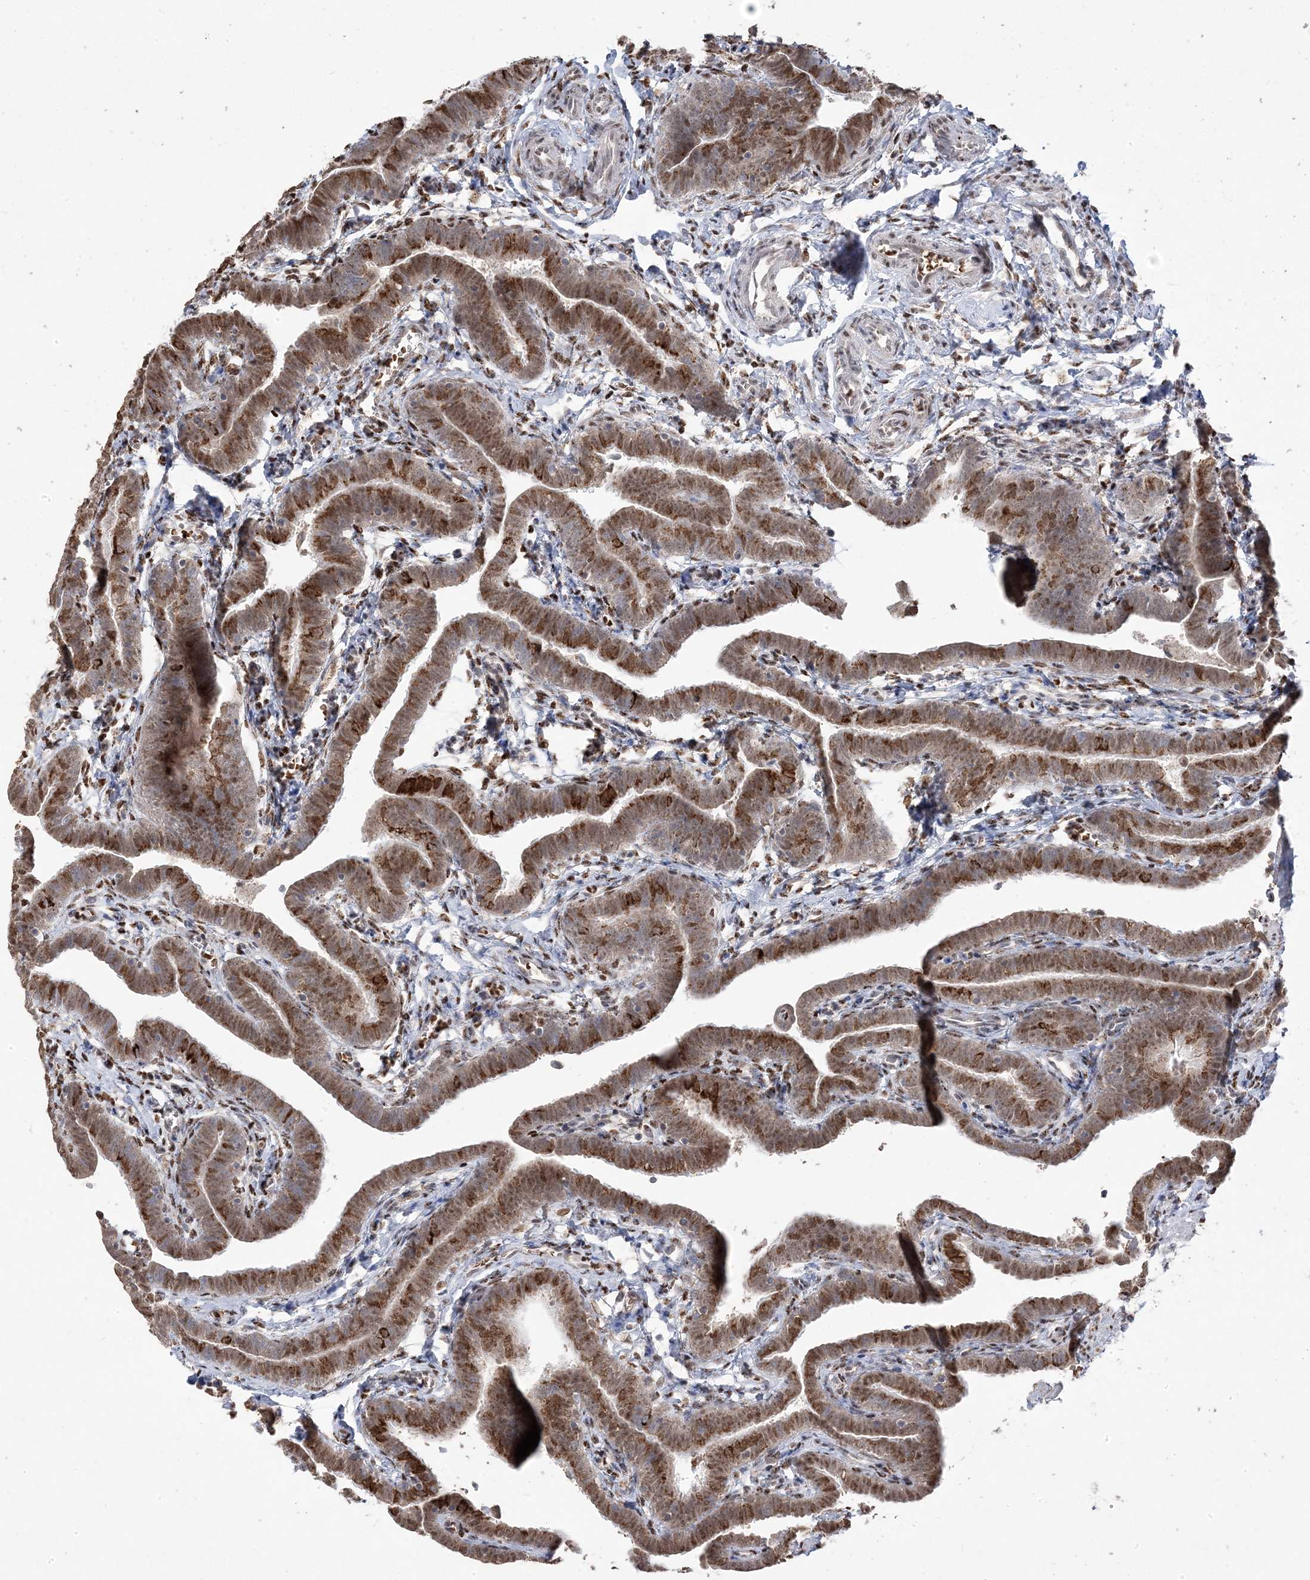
{"staining": {"intensity": "strong", "quantity": ">75%", "location": "cytoplasmic/membranous,nuclear"}, "tissue": "fallopian tube", "cell_type": "Glandular cells", "image_type": "normal", "snomed": [{"axis": "morphology", "description": "Normal tissue, NOS"}, {"axis": "topography", "description": "Fallopian tube"}], "caption": "Protein staining of unremarkable fallopian tube reveals strong cytoplasmic/membranous,nuclear positivity in about >75% of glandular cells.", "gene": "PPOX", "patient": {"sex": "female", "age": 36}}